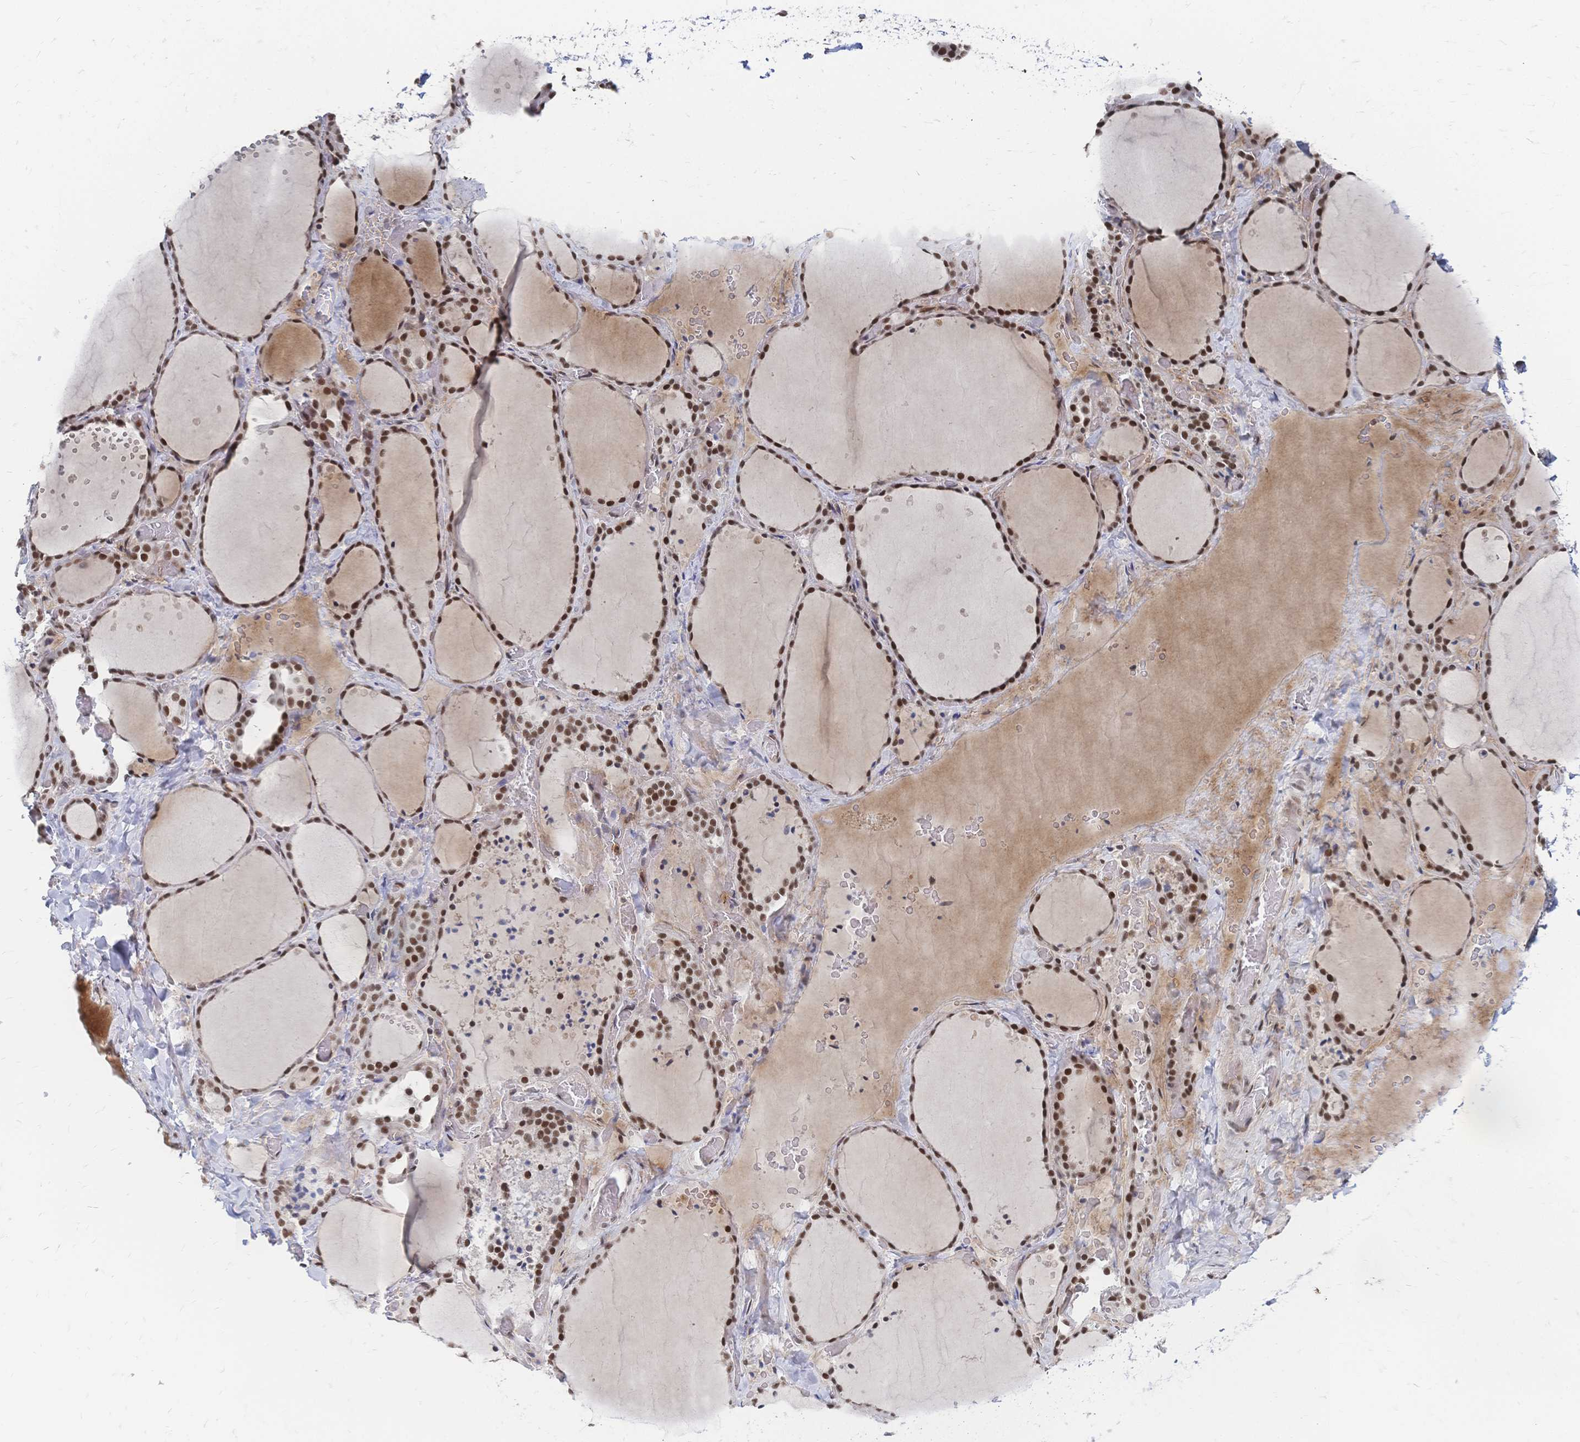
{"staining": {"intensity": "strong", "quantity": ">75%", "location": "nuclear"}, "tissue": "thyroid gland", "cell_type": "Glandular cells", "image_type": "normal", "snomed": [{"axis": "morphology", "description": "Normal tissue, NOS"}, {"axis": "topography", "description": "Thyroid gland"}], "caption": "Unremarkable thyroid gland was stained to show a protein in brown. There is high levels of strong nuclear positivity in approximately >75% of glandular cells.", "gene": "NELFA", "patient": {"sex": "female", "age": 36}}